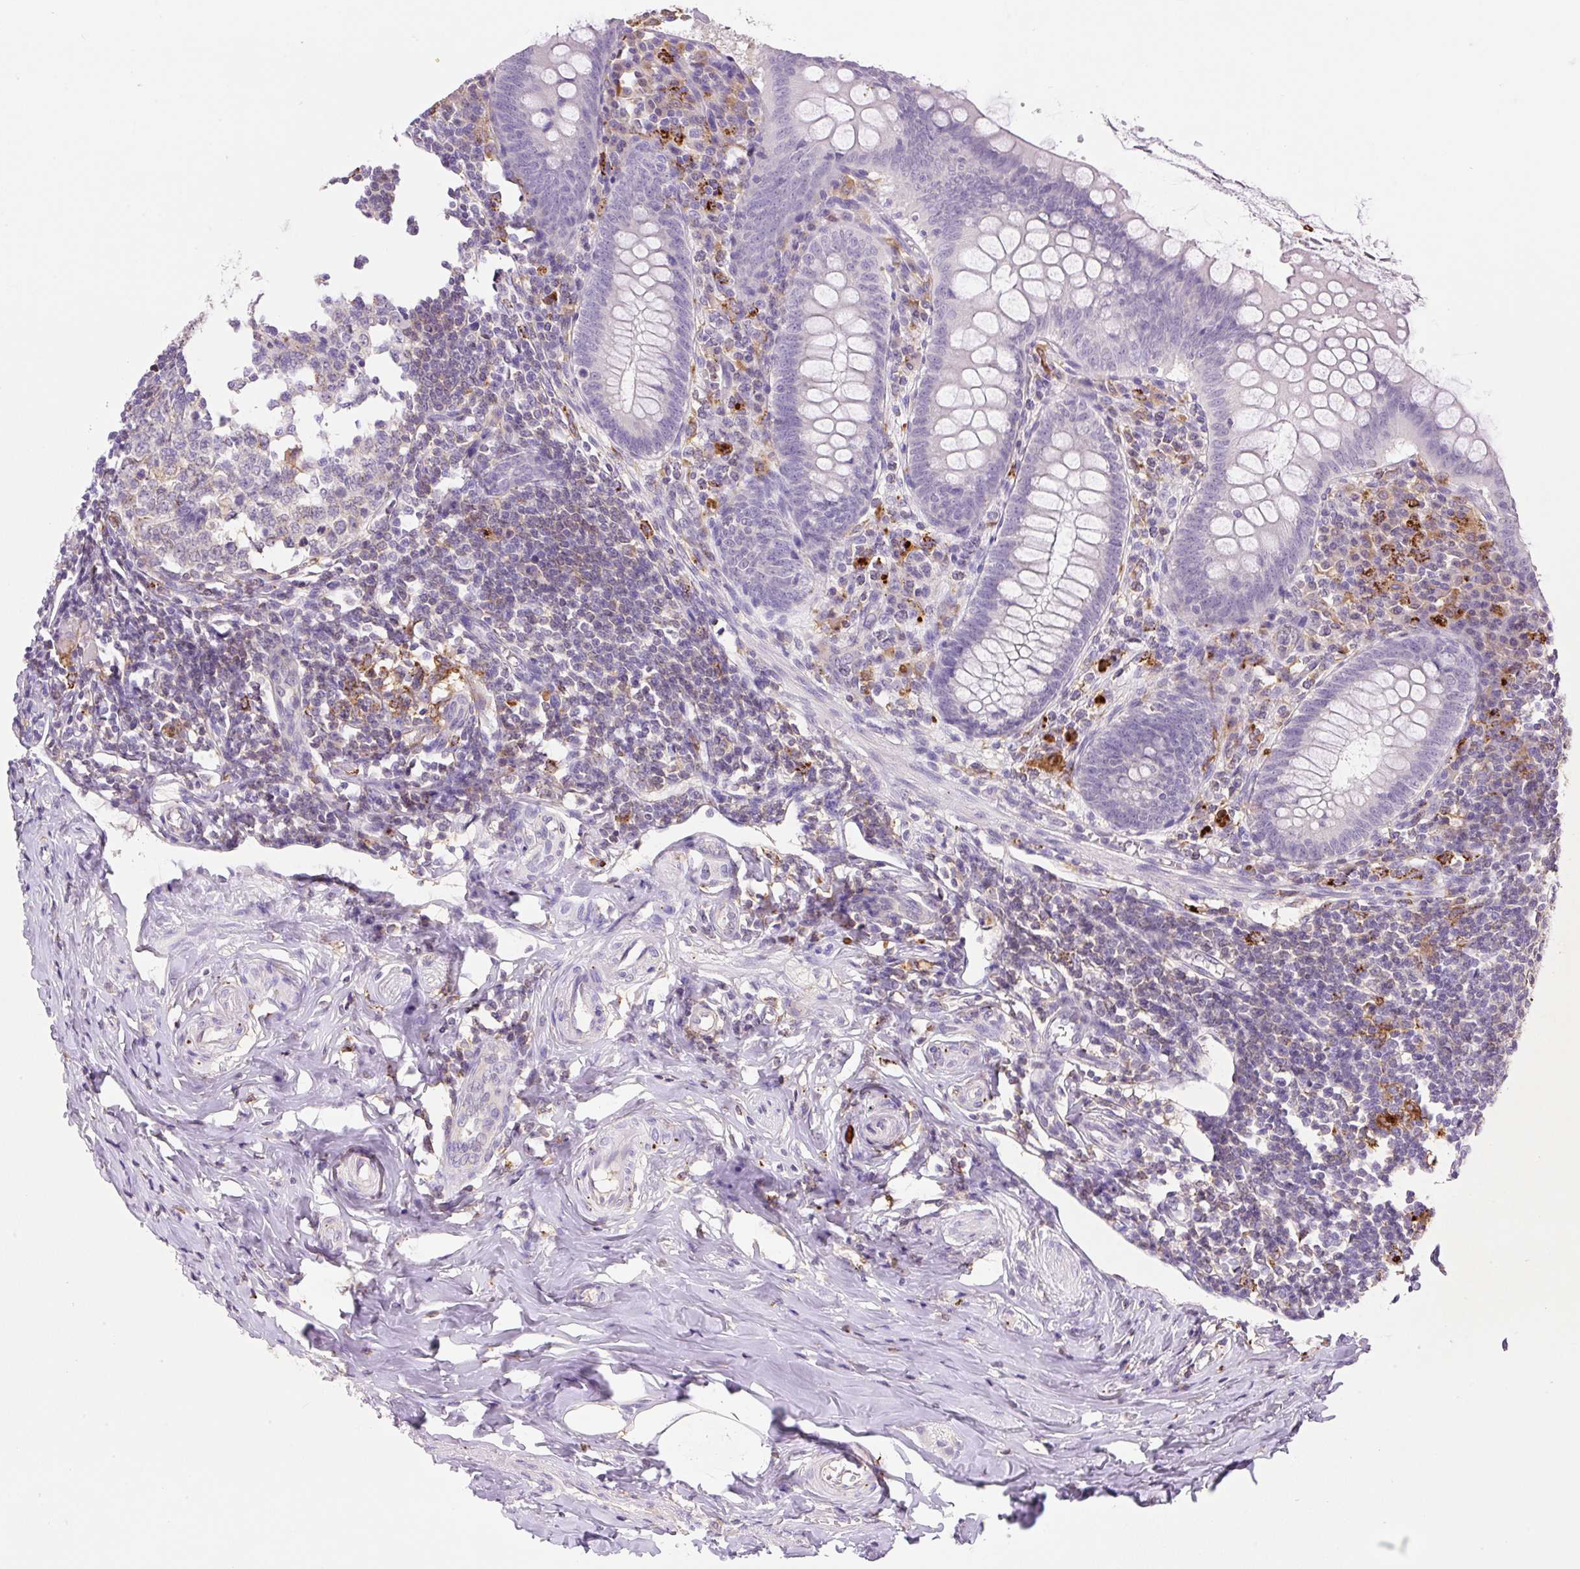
{"staining": {"intensity": "negative", "quantity": "none", "location": "none"}, "tissue": "appendix", "cell_type": "Glandular cells", "image_type": "normal", "snomed": [{"axis": "morphology", "description": "Normal tissue, NOS"}, {"axis": "topography", "description": "Appendix"}], "caption": "This is a image of immunohistochemistry staining of unremarkable appendix, which shows no positivity in glandular cells.", "gene": "TDRD15", "patient": {"sex": "female", "age": 33}}